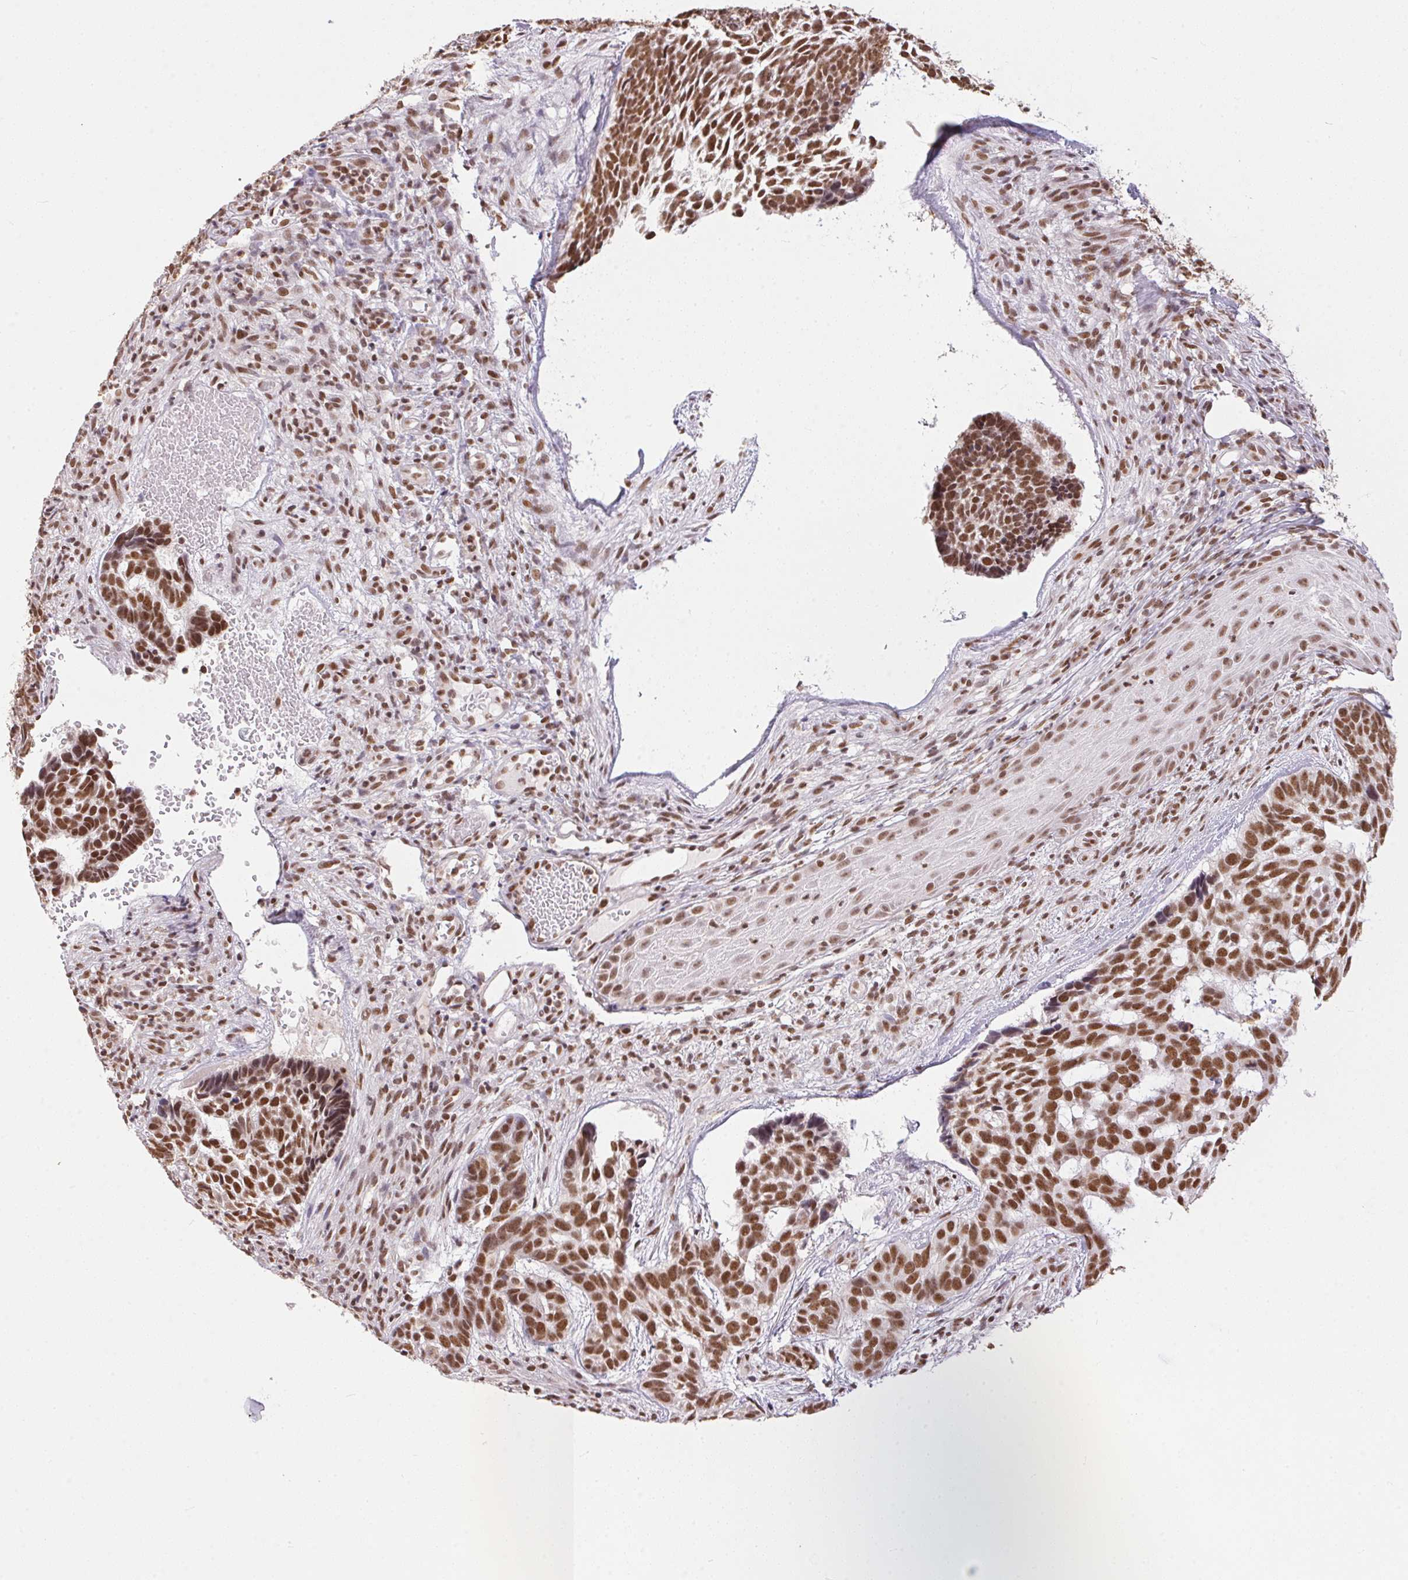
{"staining": {"intensity": "strong", "quantity": ">75%", "location": "nuclear"}, "tissue": "skin cancer", "cell_type": "Tumor cells", "image_type": "cancer", "snomed": [{"axis": "morphology", "description": "Basal cell carcinoma"}, {"axis": "topography", "description": "Skin"}], "caption": "The histopathology image shows a brown stain indicating the presence of a protein in the nuclear of tumor cells in skin cancer (basal cell carcinoma). (Stains: DAB in brown, nuclei in blue, Microscopy: brightfield microscopy at high magnification).", "gene": "NFE2L1", "patient": {"sex": "male", "age": 78}}